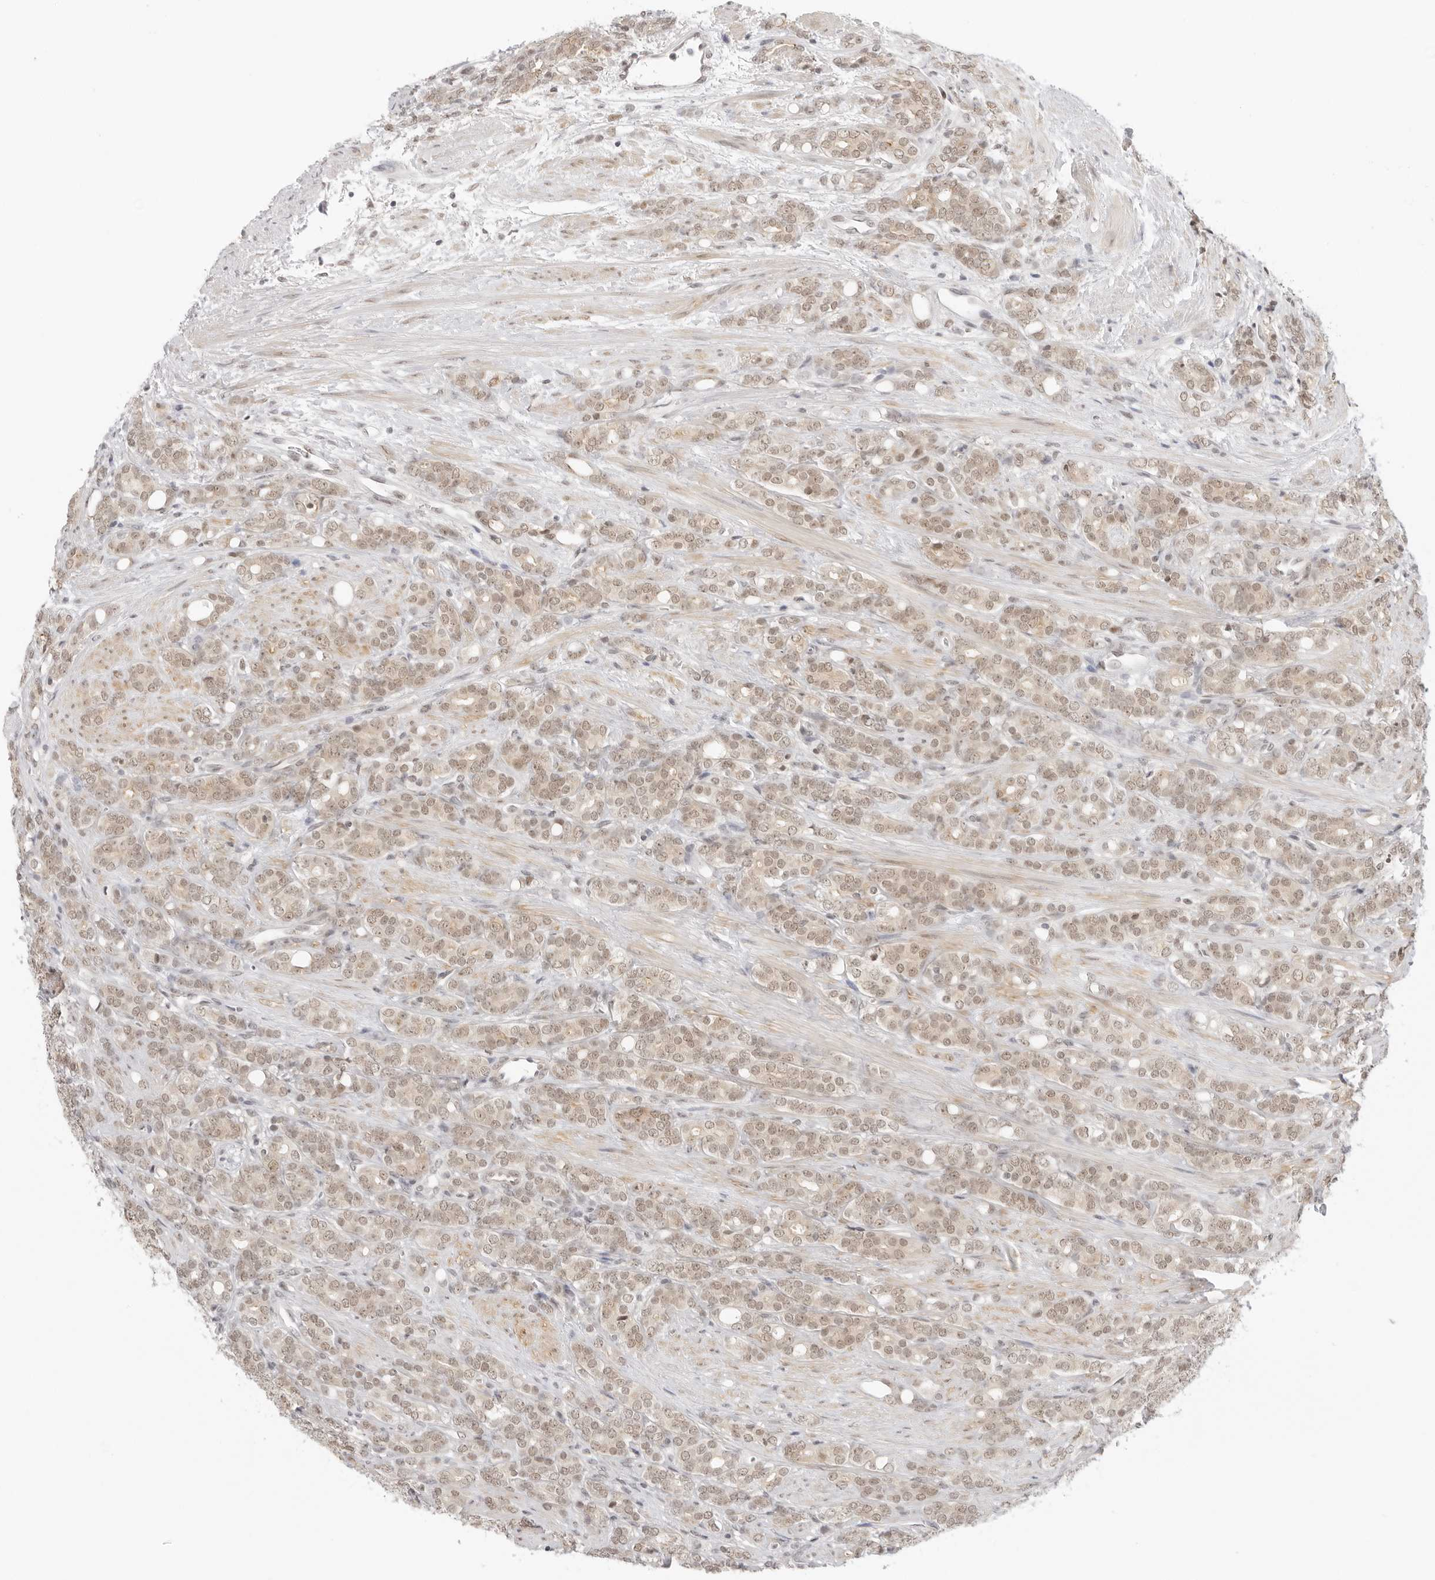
{"staining": {"intensity": "weak", "quantity": ">75%", "location": "cytoplasmic/membranous,nuclear"}, "tissue": "prostate cancer", "cell_type": "Tumor cells", "image_type": "cancer", "snomed": [{"axis": "morphology", "description": "Adenocarcinoma, High grade"}, {"axis": "topography", "description": "Prostate"}], "caption": "Immunohistochemical staining of prostate cancer (adenocarcinoma (high-grade)) displays low levels of weak cytoplasmic/membranous and nuclear protein expression in approximately >75% of tumor cells. The protein of interest is stained brown, and the nuclei are stained in blue (DAB IHC with brightfield microscopy, high magnification).", "gene": "TCIM", "patient": {"sex": "male", "age": 62}}